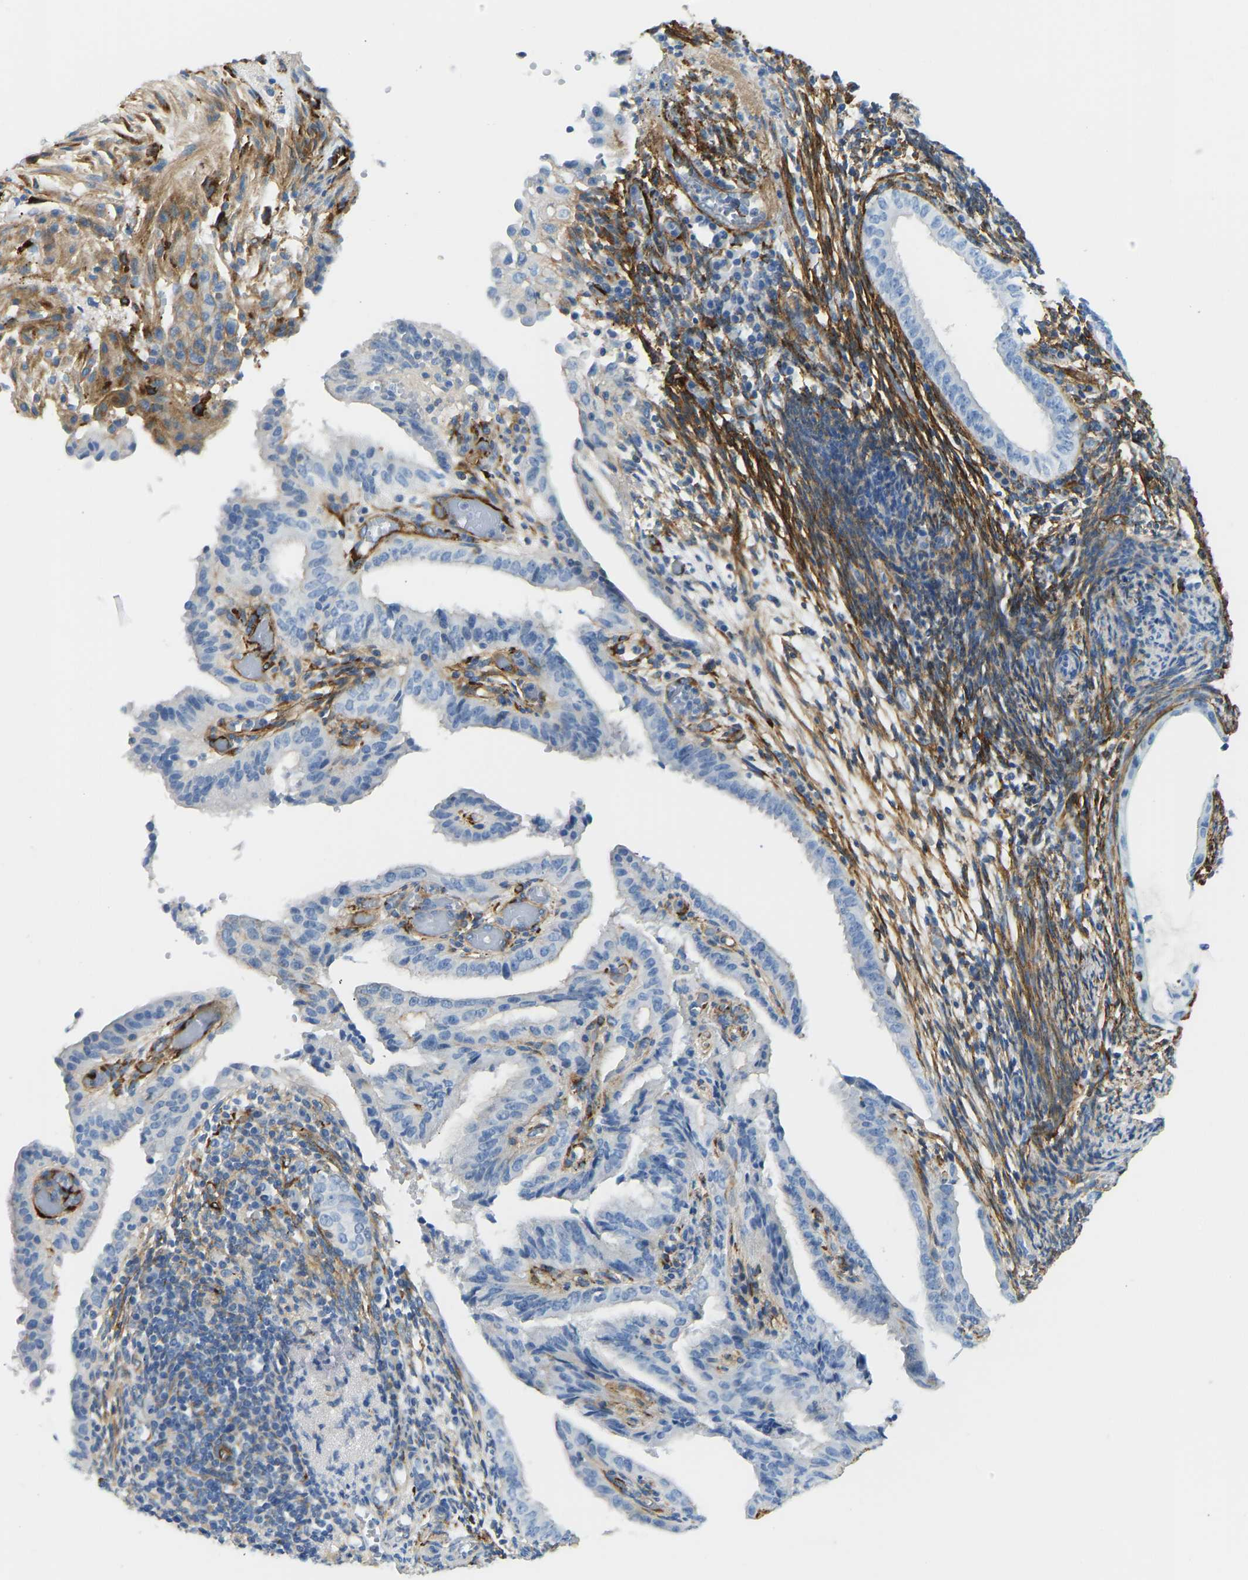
{"staining": {"intensity": "negative", "quantity": "none", "location": "none"}, "tissue": "endometrial cancer", "cell_type": "Tumor cells", "image_type": "cancer", "snomed": [{"axis": "morphology", "description": "Adenocarcinoma, NOS"}, {"axis": "topography", "description": "Endometrium"}], "caption": "Adenocarcinoma (endometrial) was stained to show a protein in brown. There is no significant positivity in tumor cells. Brightfield microscopy of immunohistochemistry (IHC) stained with DAB (brown) and hematoxylin (blue), captured at high magnification.", "gene": "COL15A1", "patient": {"sex": "female", "age": 58}}